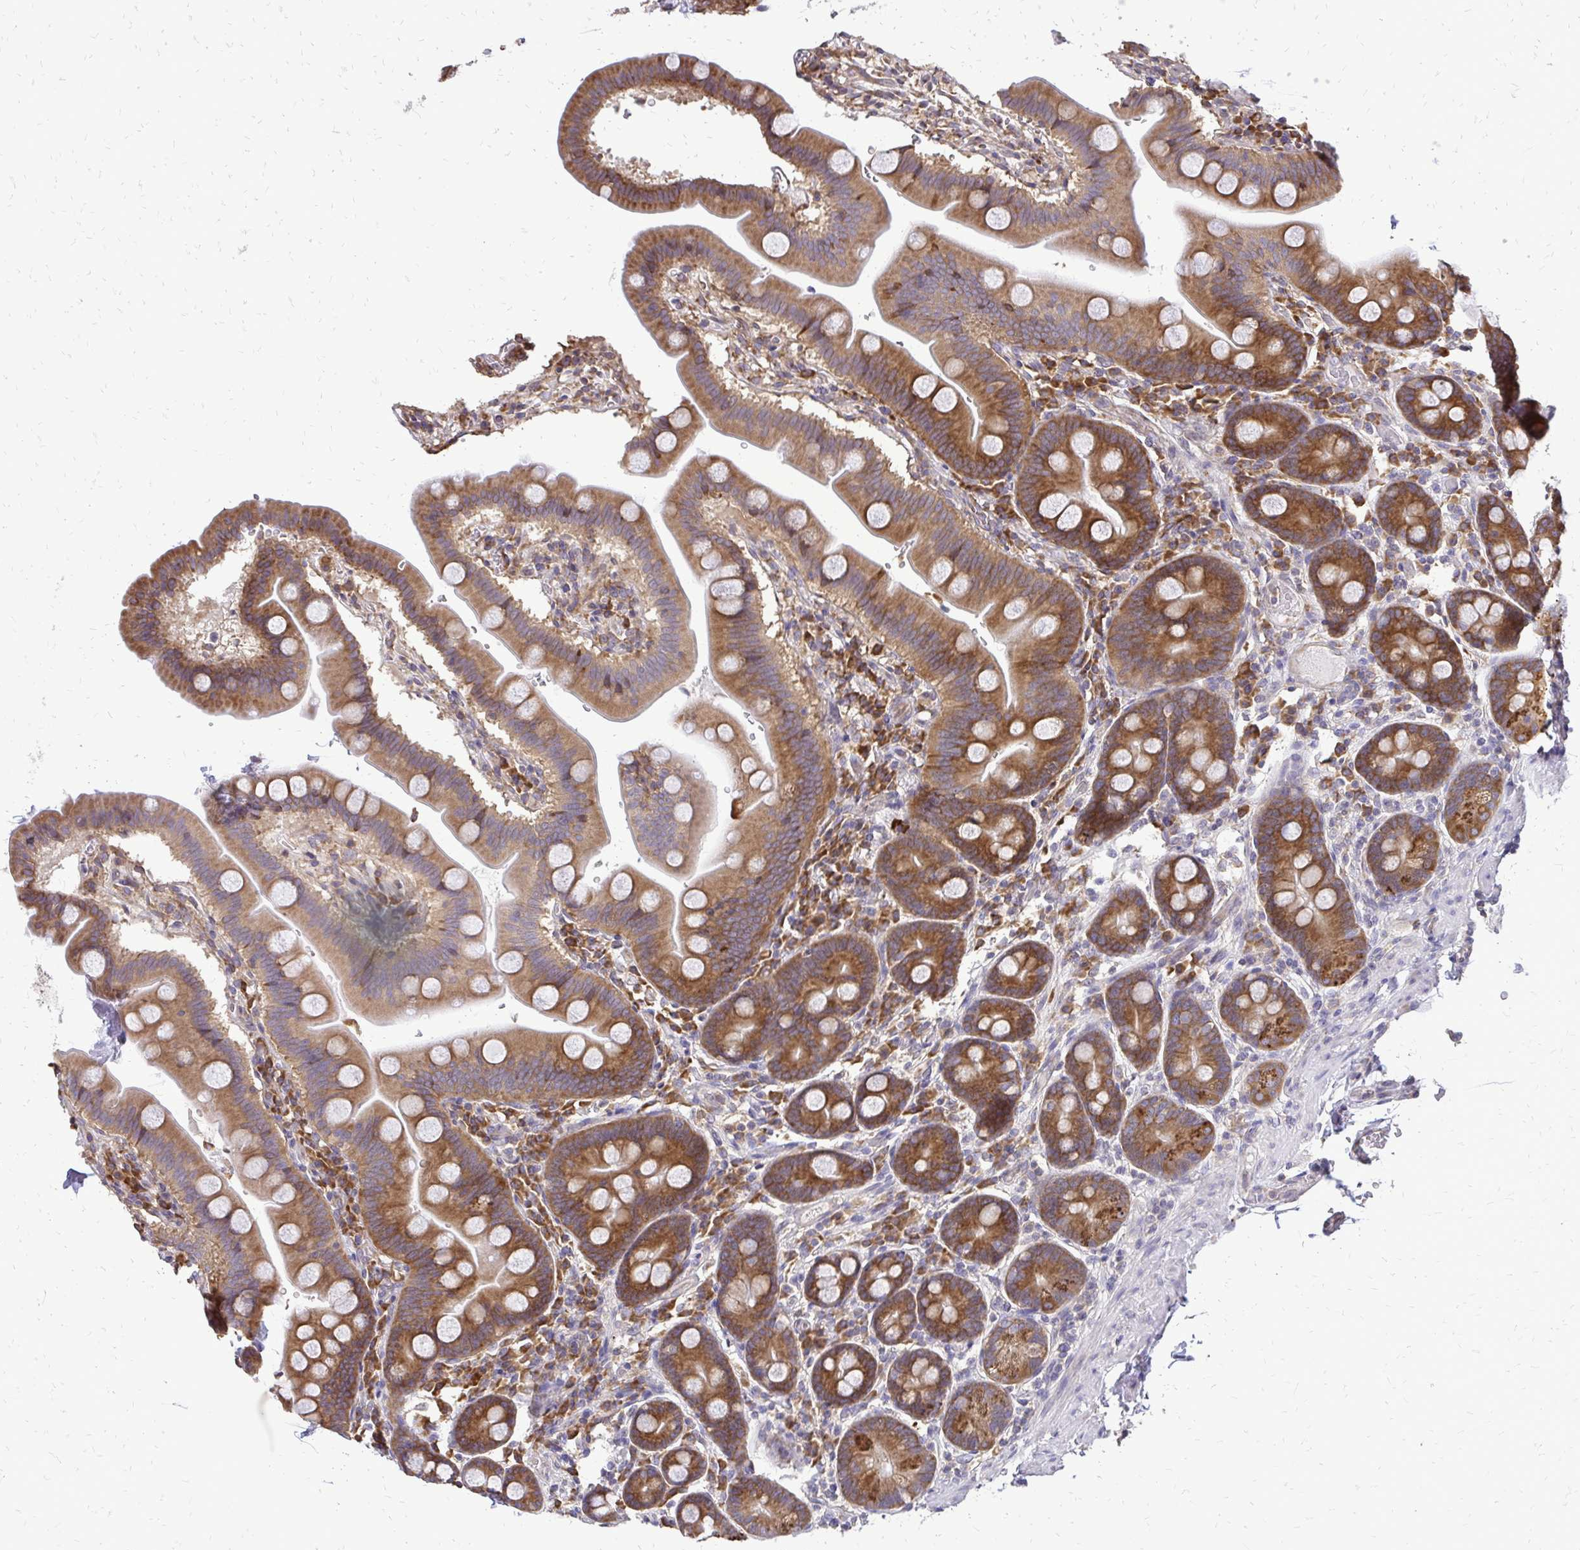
{"staining": {"intensity": "moderate", "quantity": ">75%", "location": "cytoplasmic/membranous"}, "tissue": "duodenum", "cell_type": "Glandular cells", "image_type": "normal", "snomed": [{"axis": "morphology", "description": "Normal tissue, NOS"}, {"axis": "topography", "description": "Pancreas"}, {"axis": "topography", "description": "Duodenum"}], "caption": "A micrograph showing moderate cytoplasmic/membranous expression in approximately >75% of glandular cells in benign duodenum, as visualized by brown immunohistochemical staining.", "gene": "RPS3", "patient": {"sex": "male", "age": 59}}